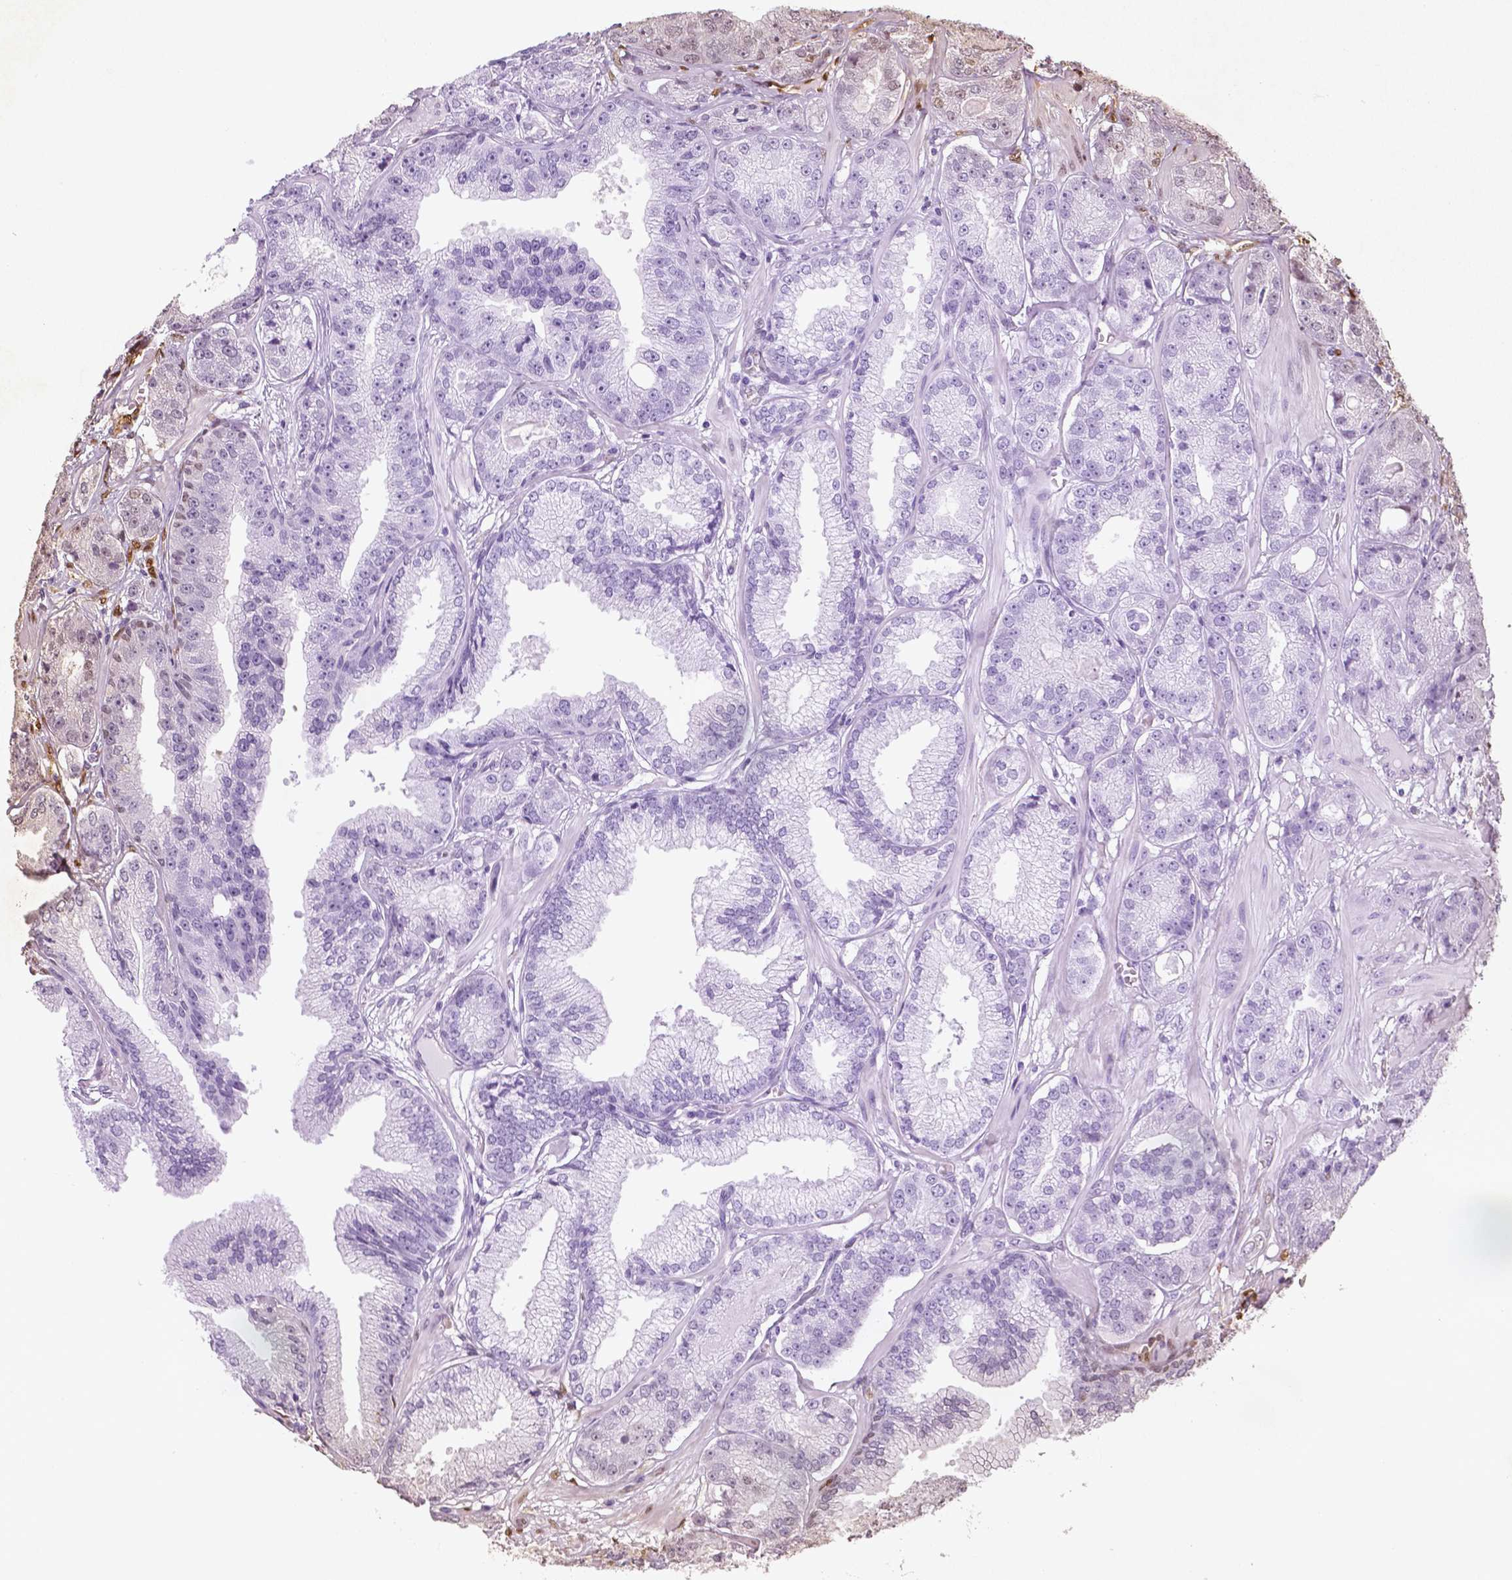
{"staining": {"intensity": "negative", "quantity": "none", "location": "none"}, "tissue": "prostate cancer", "cell_type": "Tumor cells", "image_type": "cancer", "snomed": [{"axis": "morphology", "description": "Adenocarcinoma, NOS"}, {"axis": "topography", "description": "Prostate"}], "caption": "High power microscopy image of an immunohistochemistry (IHC) micrograph of prostate cancer (adenocarcinoma), revealing no significant staining in tumor cells.", "gene": "WWTR1", "patient": {"sex": "male", "age": 64}}